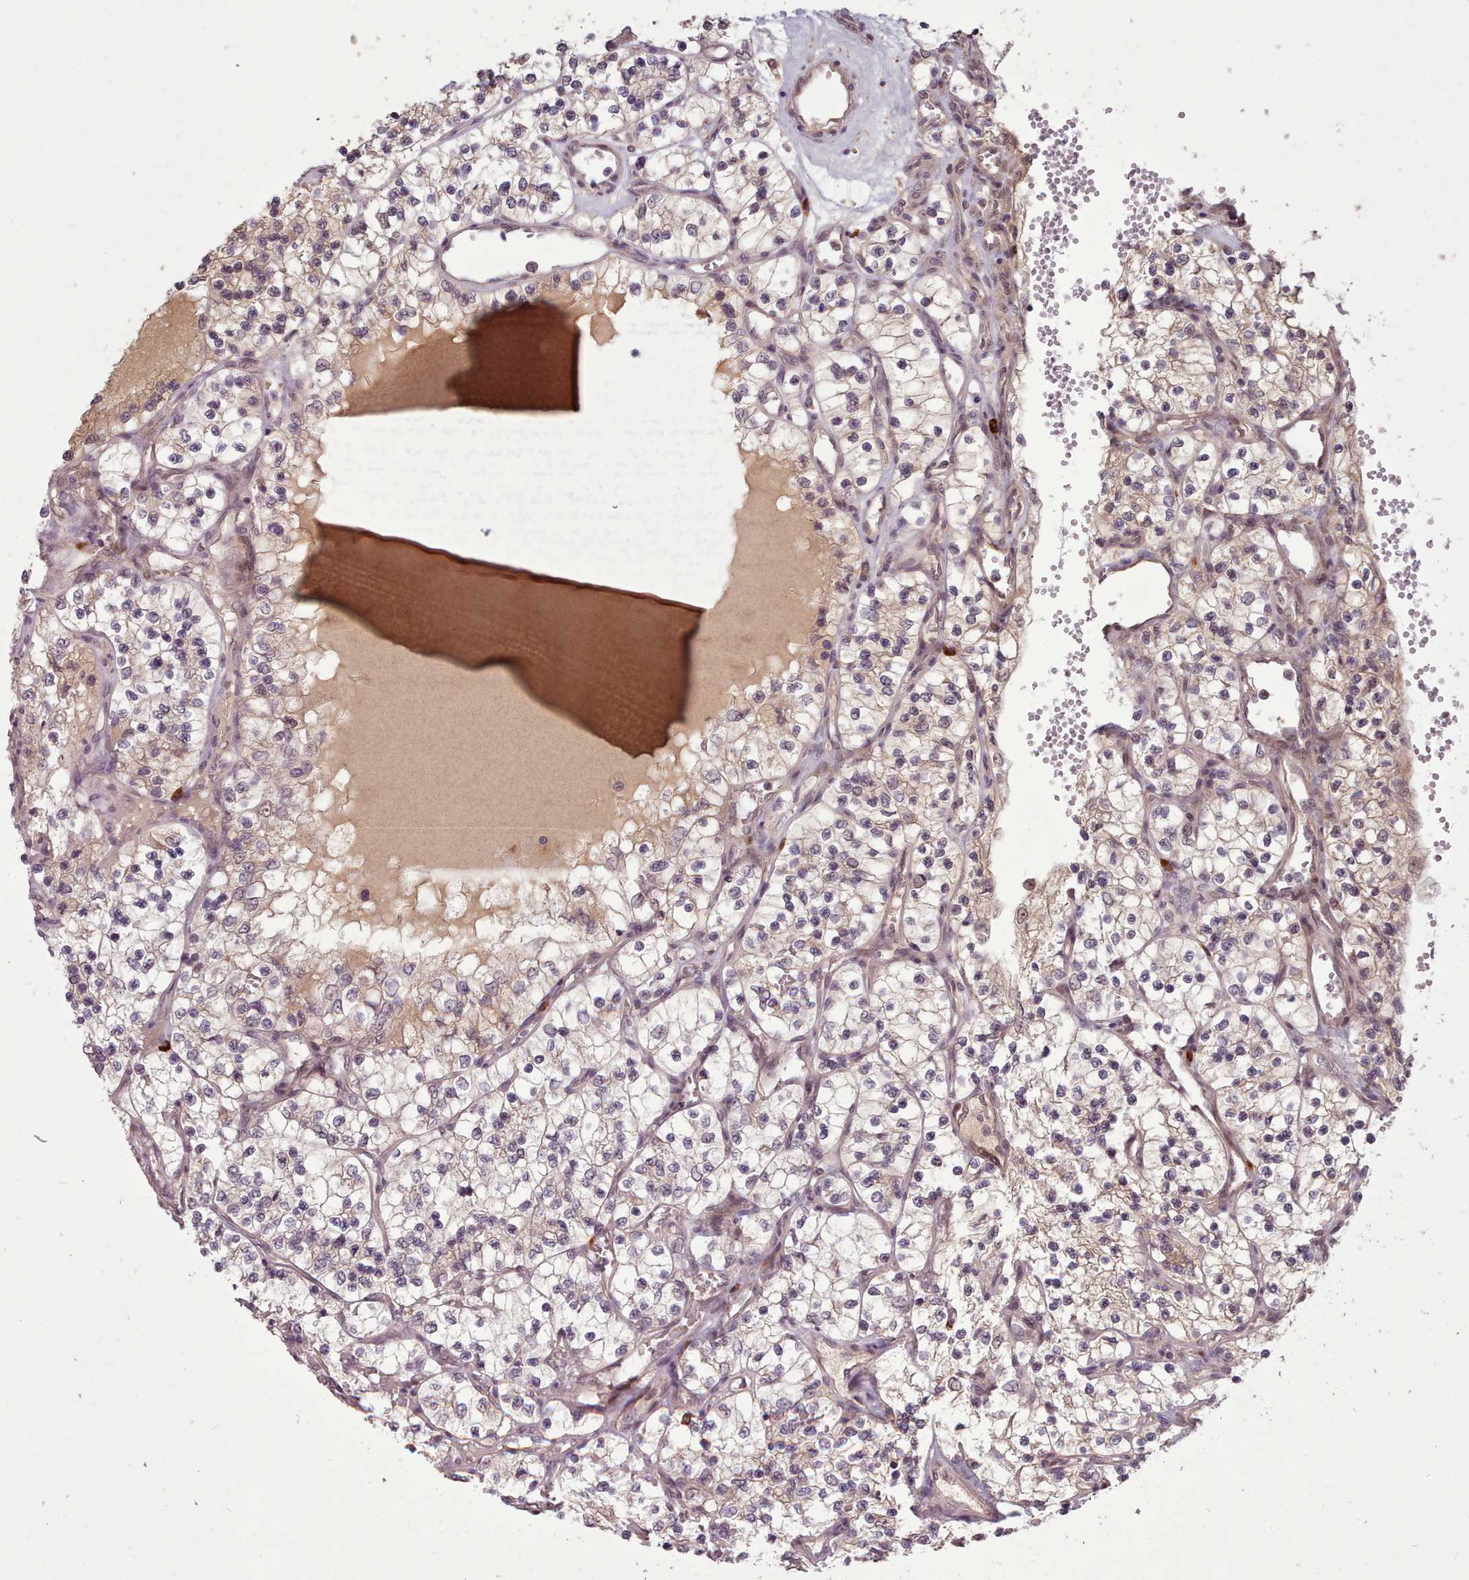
{"staining": {"intensity": "weak", "quantity": "25%-75%", "location": "cytoplasmic/membranous"}, "tissue": "renal cancer", "cell_type": "Tumor cells", "image_type": "cancer", "snomed": [{"axis": "morphology", "description": "Adenocarcinoma, NOS"}, {"axis": "topography", "description": "Kidney"}], "caption": "High-magnification brightfield microscopy of renal cancer (adenocarcinoma) stained with DAB (brown) and counterstained with hematoxylin (blue). tumor cells exhibit weak cytoplasmic/membranous expression is present in approximately25%-75% of cells. The protein is shown in brown color, while the nuclei are stained blue.", "gene": "CDC6", "patient": {"sex": "female", "age": 69}}